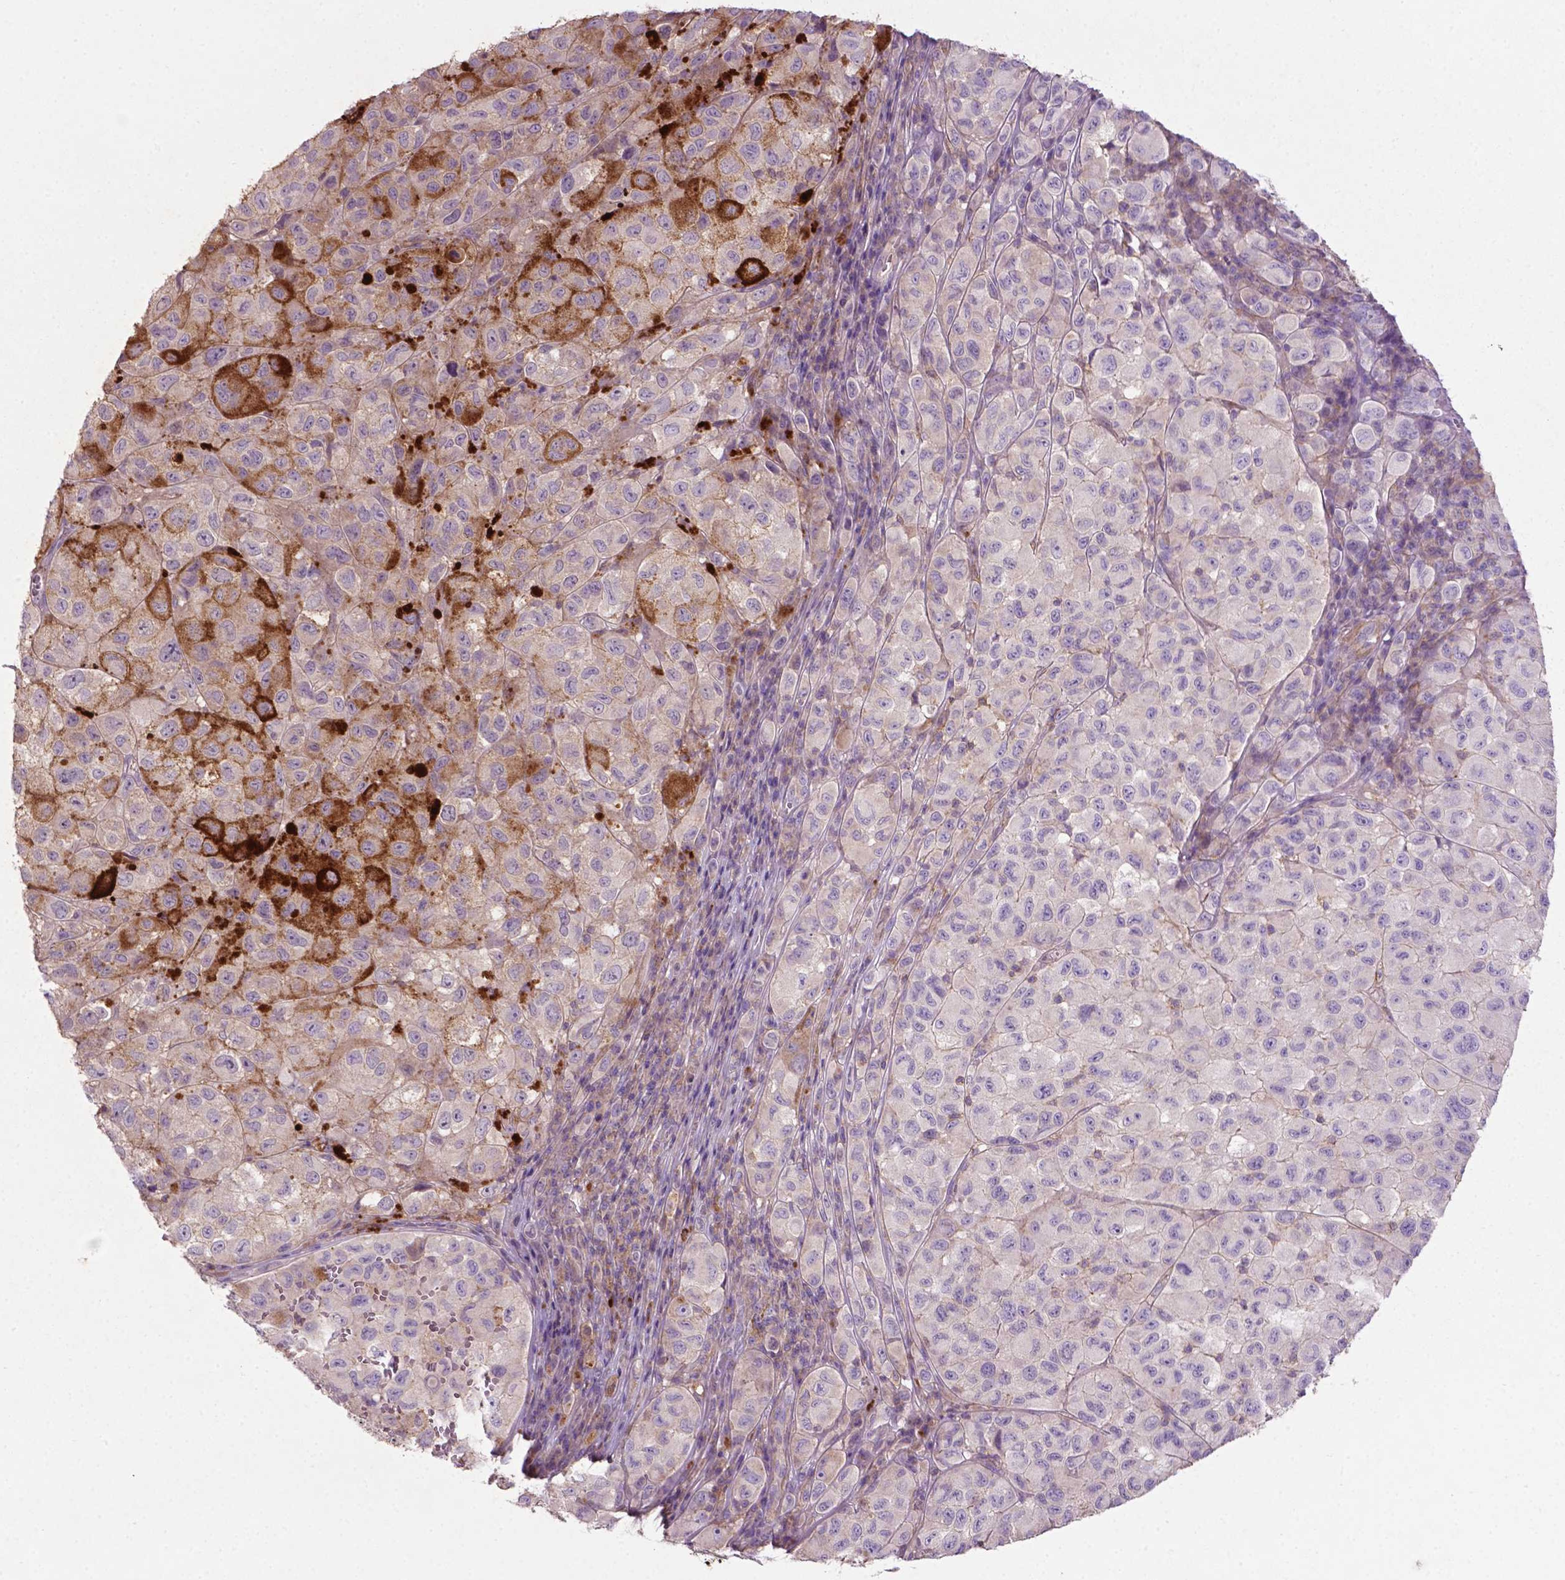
{"staining": {"intensity": "moderate", "quantity": "<25%", "location": "cytoplasmic/membranous"}, "tissue": "melanoma", "cell_type": "Tumor cells", "image_type": "cancer", "snomed": [{"axis": "morphology", "description": "Malignant melanoma, NOS"}, {"axis": "topography", "description": "Skin"}], "caption": "Protein analysis of malignant melanoma tissue demonstrates moderate cytoplasmic/membranous positivity in about <25% of tumor cells.", "gene": "BMP4", "patient": {"sex": "male", "age": 93}}